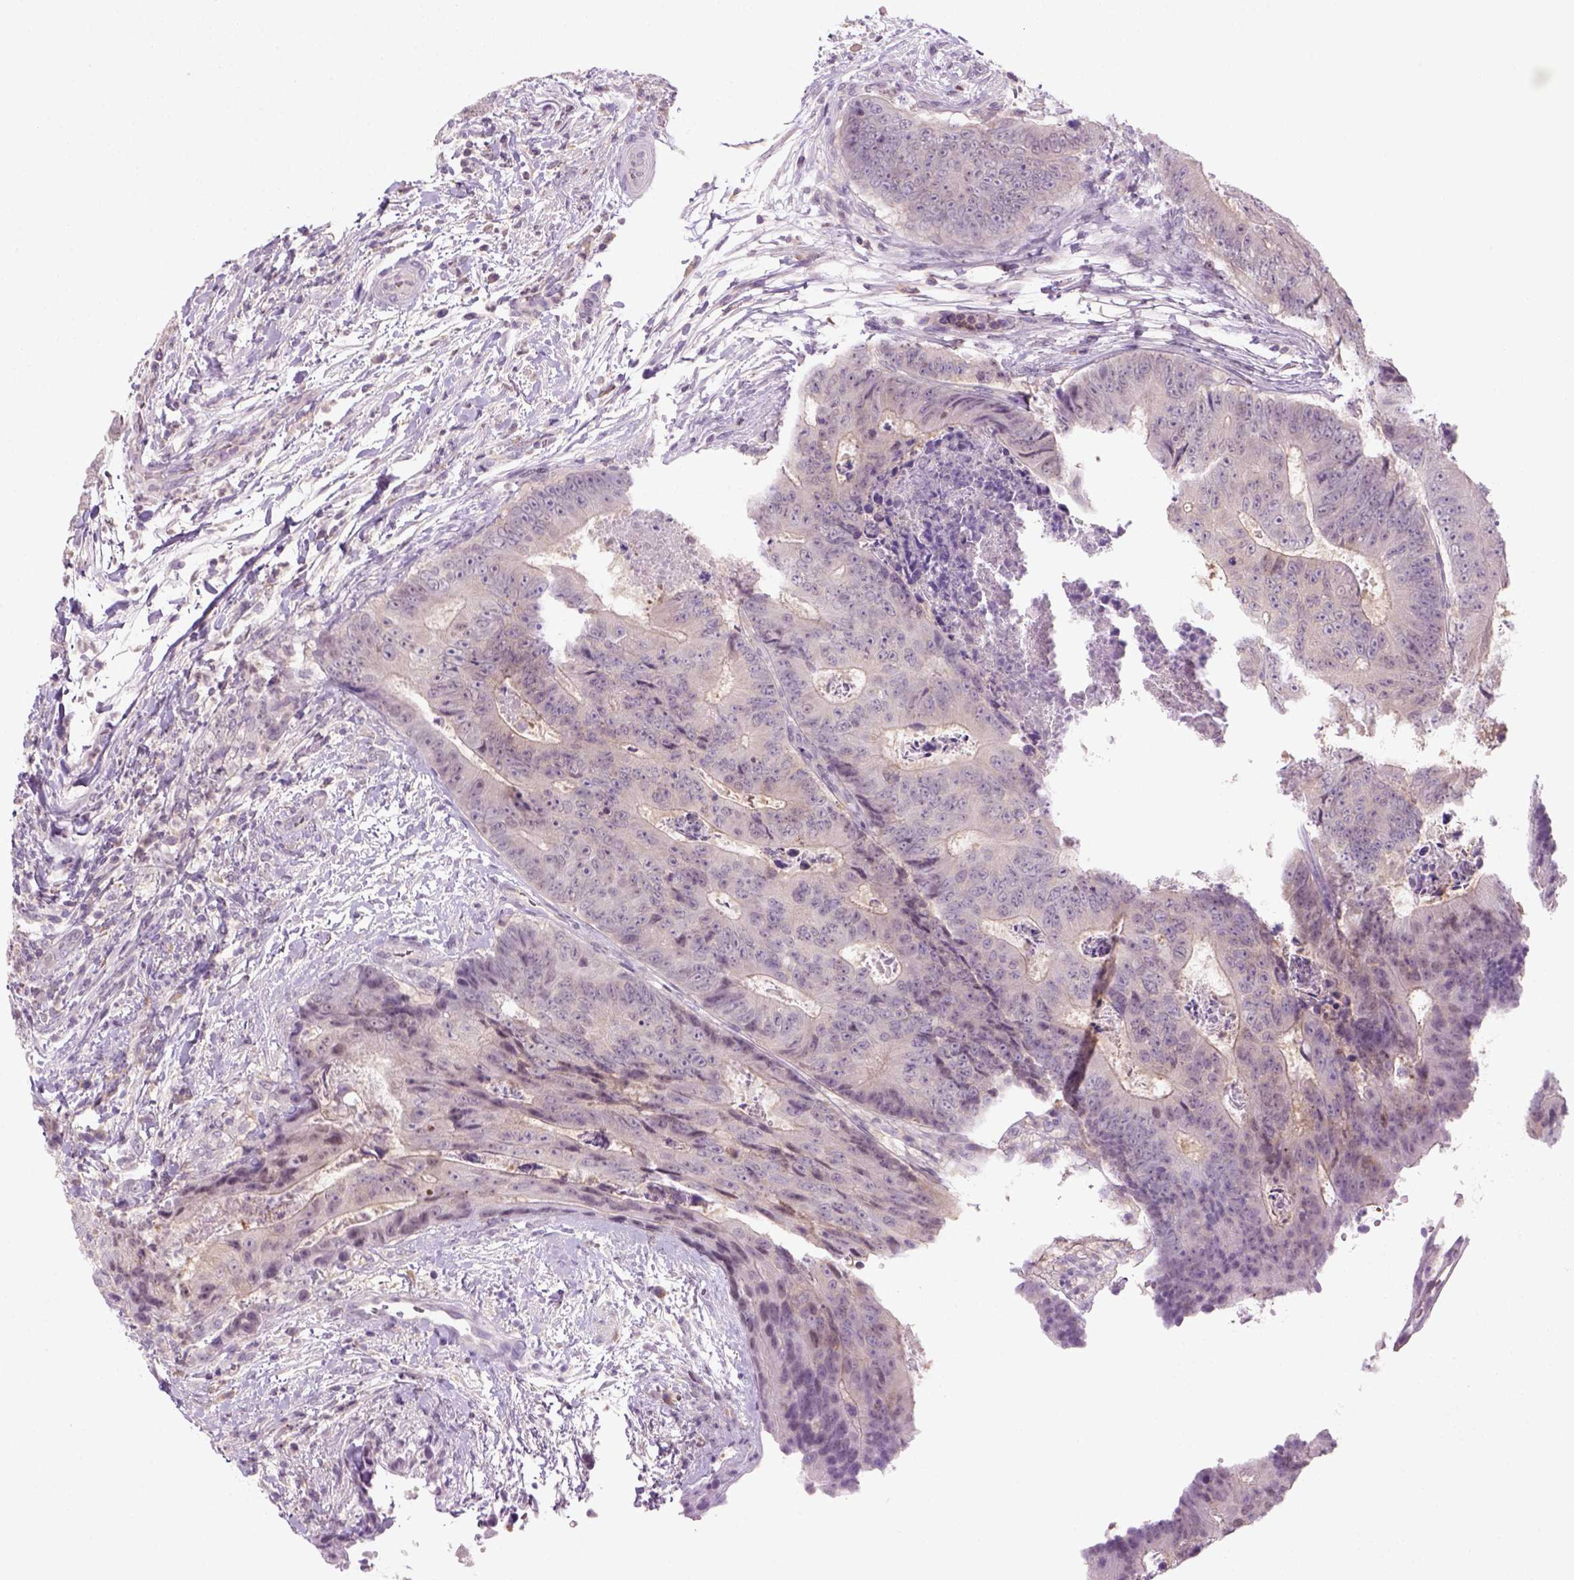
{"staining": {"intensity": "negative", "quantity": "none", "location": "none"}, "tissue": "colorectal cancer", "cell_type": "Tumor cells", "image_type": "cancer", "snomed": [{"axis": "morphology", "description": "Adenocarcinoma, NOS"}, {"axis": "topography", "description": "Colon"}], "caption": "Tumor cells are negative for protein expression in human colorectal cancer. (Brightfield microscopy of DAB (3,3'-diaminobenzidine) IHC at high magnification).", "gene": "GOT1", "patient": {"sex": "female", "age": 48}}